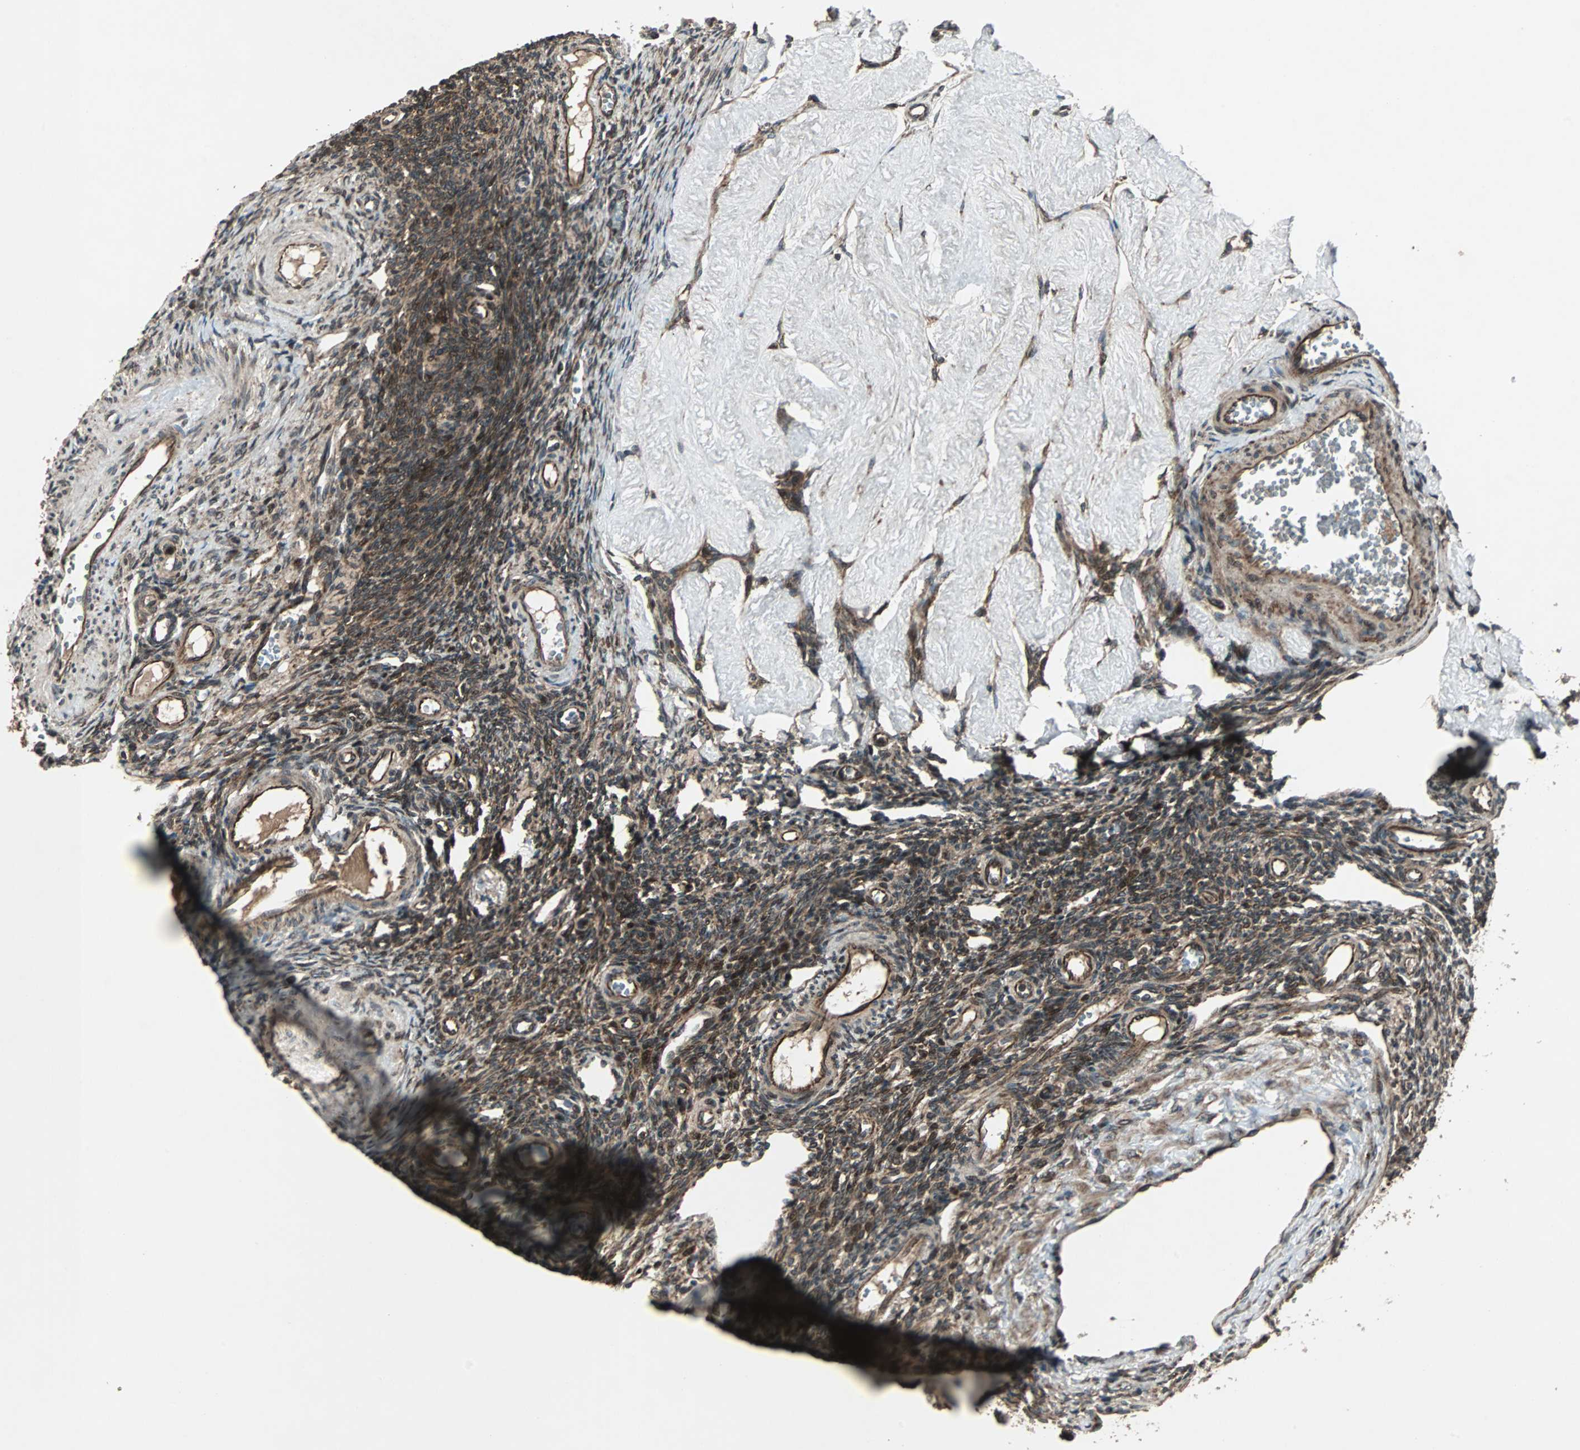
{"staining": {"intensity": "moderate", "quantity": ">75%", "location": "cytoplasmic/membranous"}, "tissue": "ovary", "cell_type": "Ovarian stroma cells", "image_type": "normal", "snomed": [{"axis": "morphology", "description": "Normal tissue, NOS"}, {"axis": "topography", "description": "Ovary"}], "caption": "A medium amount of moderate cytoplasmic/membranous expression is seen in about >75% of ovarian stroma cells in normal ovary.", "gene": "RAB7A", "patient": {"sex": "female", "age": 33}}